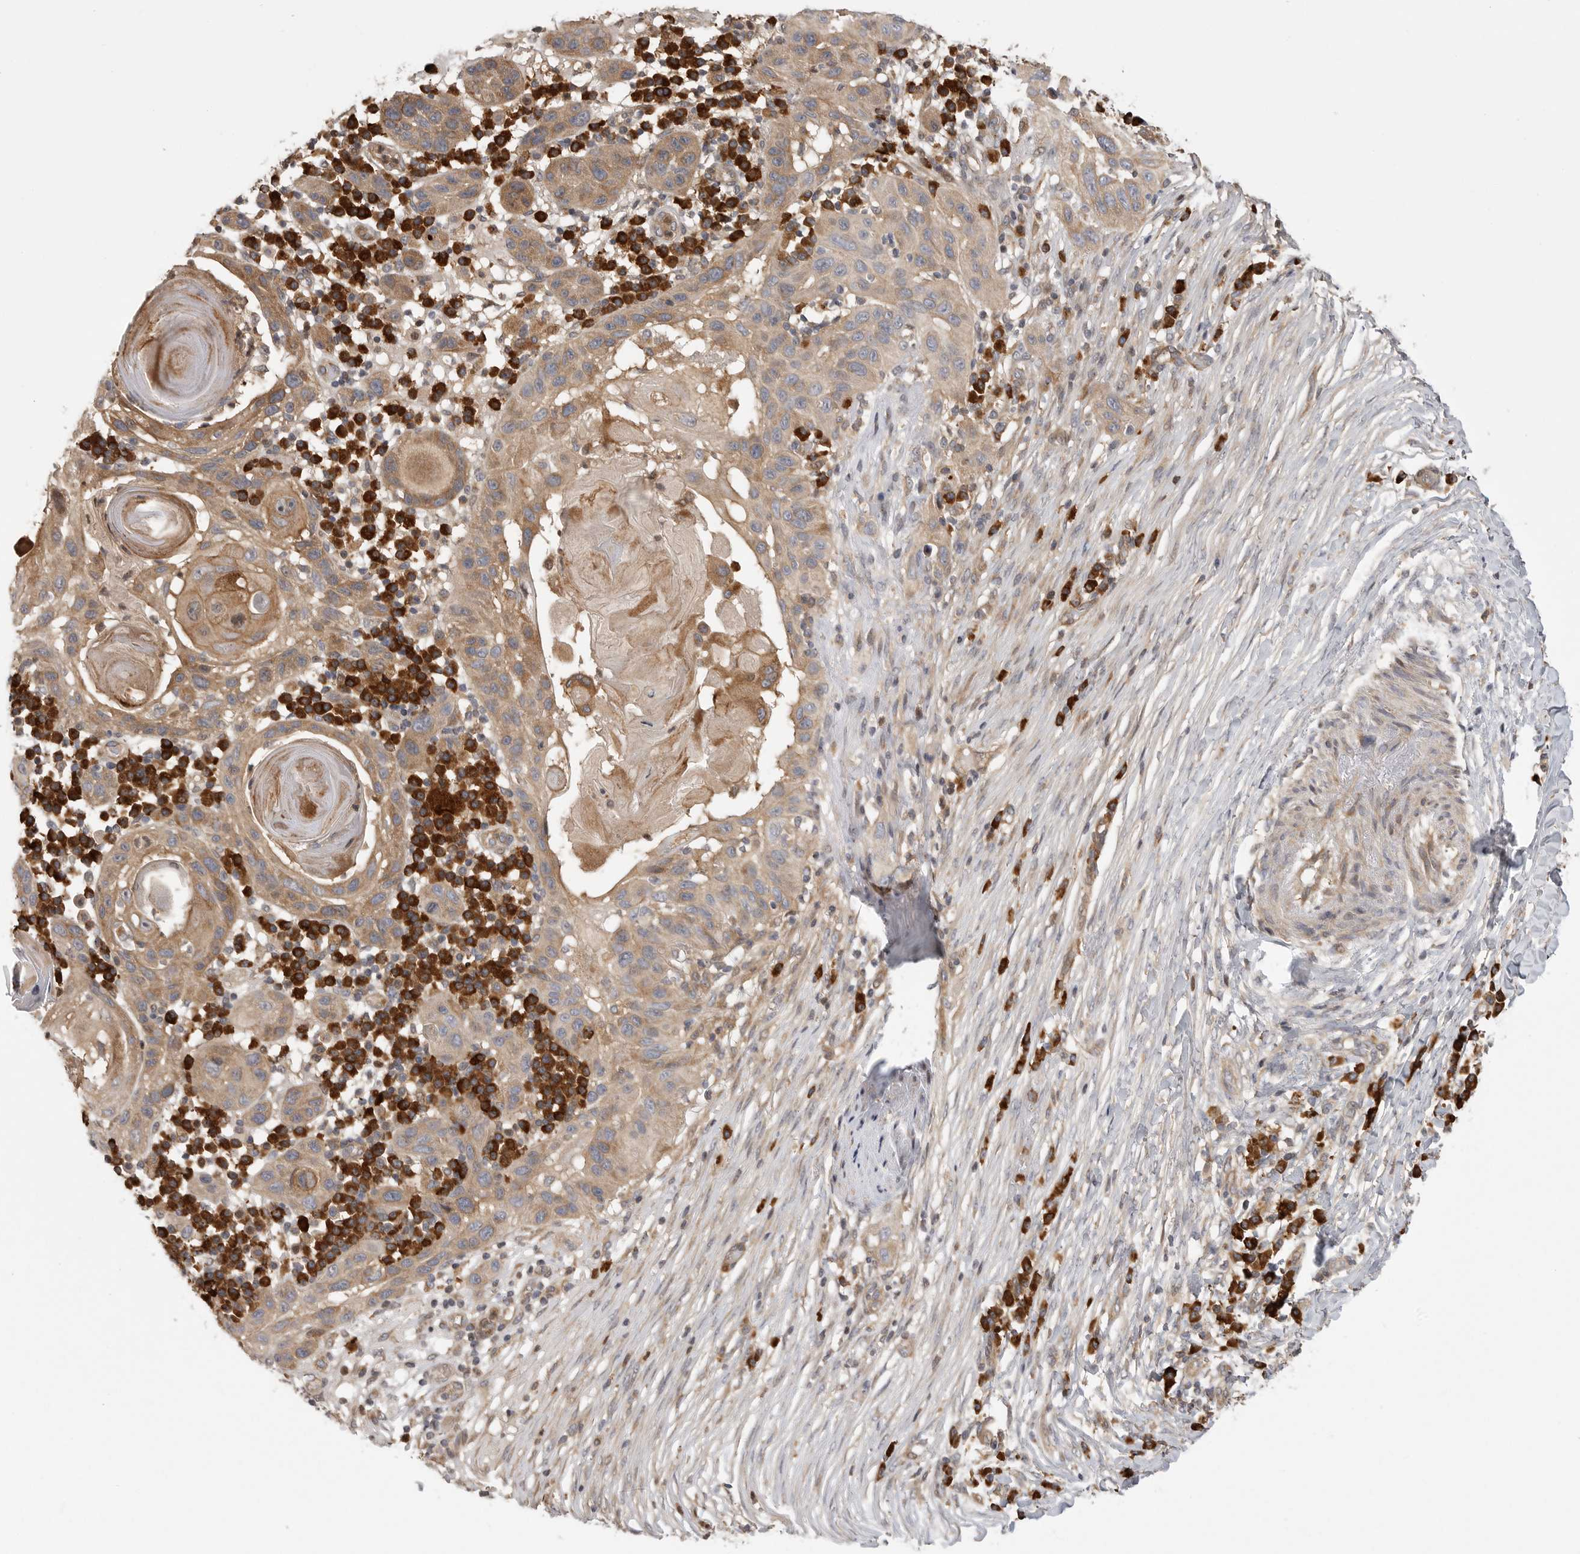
{"staining": {"intensity": "moderate", "quantity": ">75%", "location": "cytoplasmic/membranous"}, "tissue": "skin cancer", "cell_type": "Tumor cells", "image_type": "cancer", "snomed": [{"axis": "morphology", "description": "Normal tissue, NOS"}, {"axis": "morphology", "description": "Squamous cell carcinoma, NOS"}, {"axis": "topography", "description": "Skin"}], "caption": "A micrograph of skin squamous cell carcinoma stained for a protein exhibits moderate cytoplasmic/membranous brown staining in tumor cells. The staining is performed using DAB brown chromogen to label protein expression. The nuclei are counter-stained blue using hematoxylin.", "gene": "OXR1", "patient": {"sex": "female", "age": 96}}